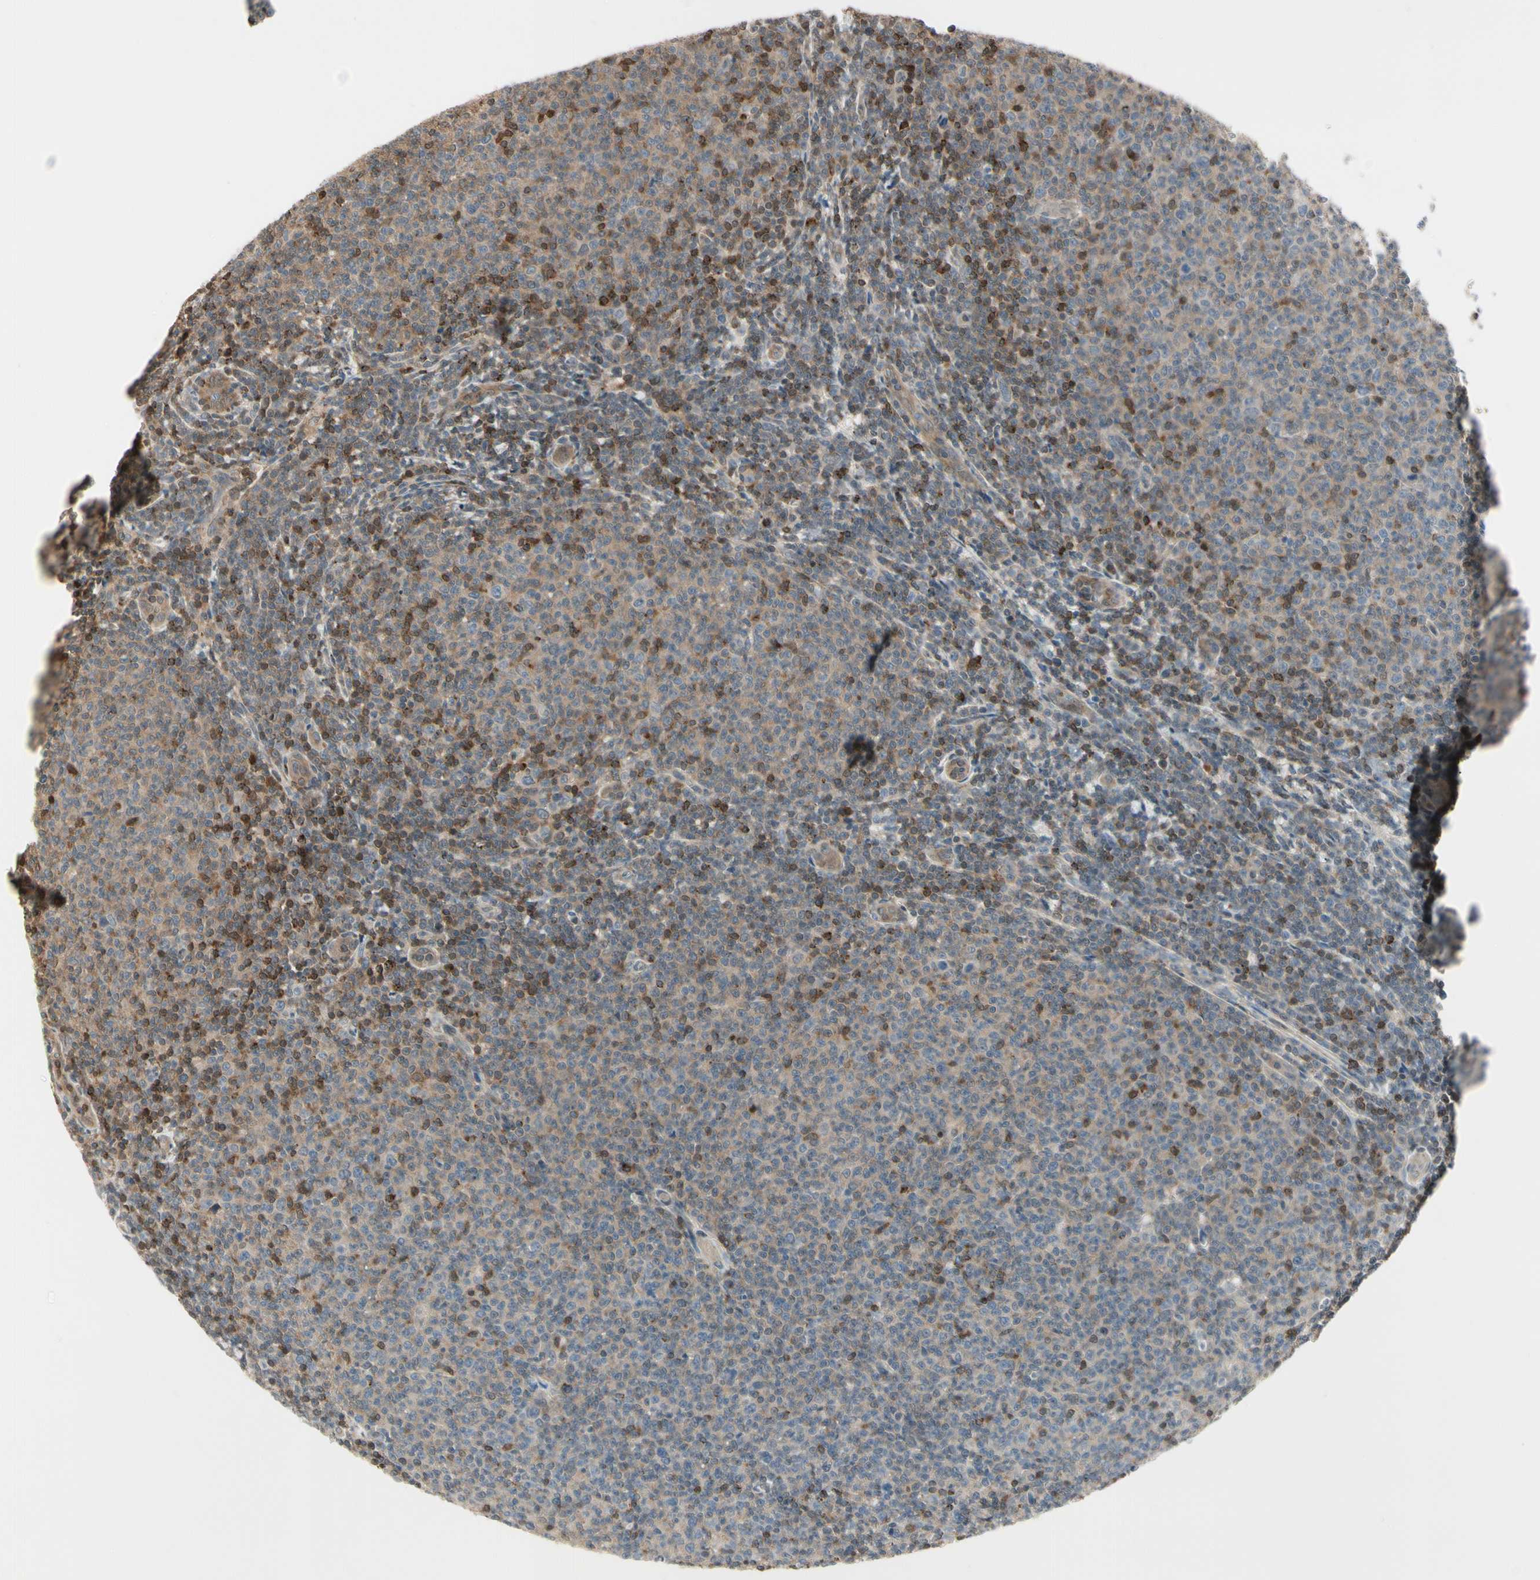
{"staining": {"intensity": "moderate", "quantity": ">75%", "location": "cytoplasmic/membranous"}, "tissue": "lymphoma", "cell_type": "Tumor cells", "image_type": "cancer", "snomed": [{"axis": "morphology", "description": "Malignant lymphoma, non-Hodgkin's type, Low grade"}, {"axis": "topography", "description": "Lymph node"}], "caption": "Lymphoma was stained to show a protein in brown. There is medium levels of moderate cytoplasmic/membranous expression in approximately >75% of tumor cells.", "gene": "EVC", "patient": {"sex": "male", "age": 66}}